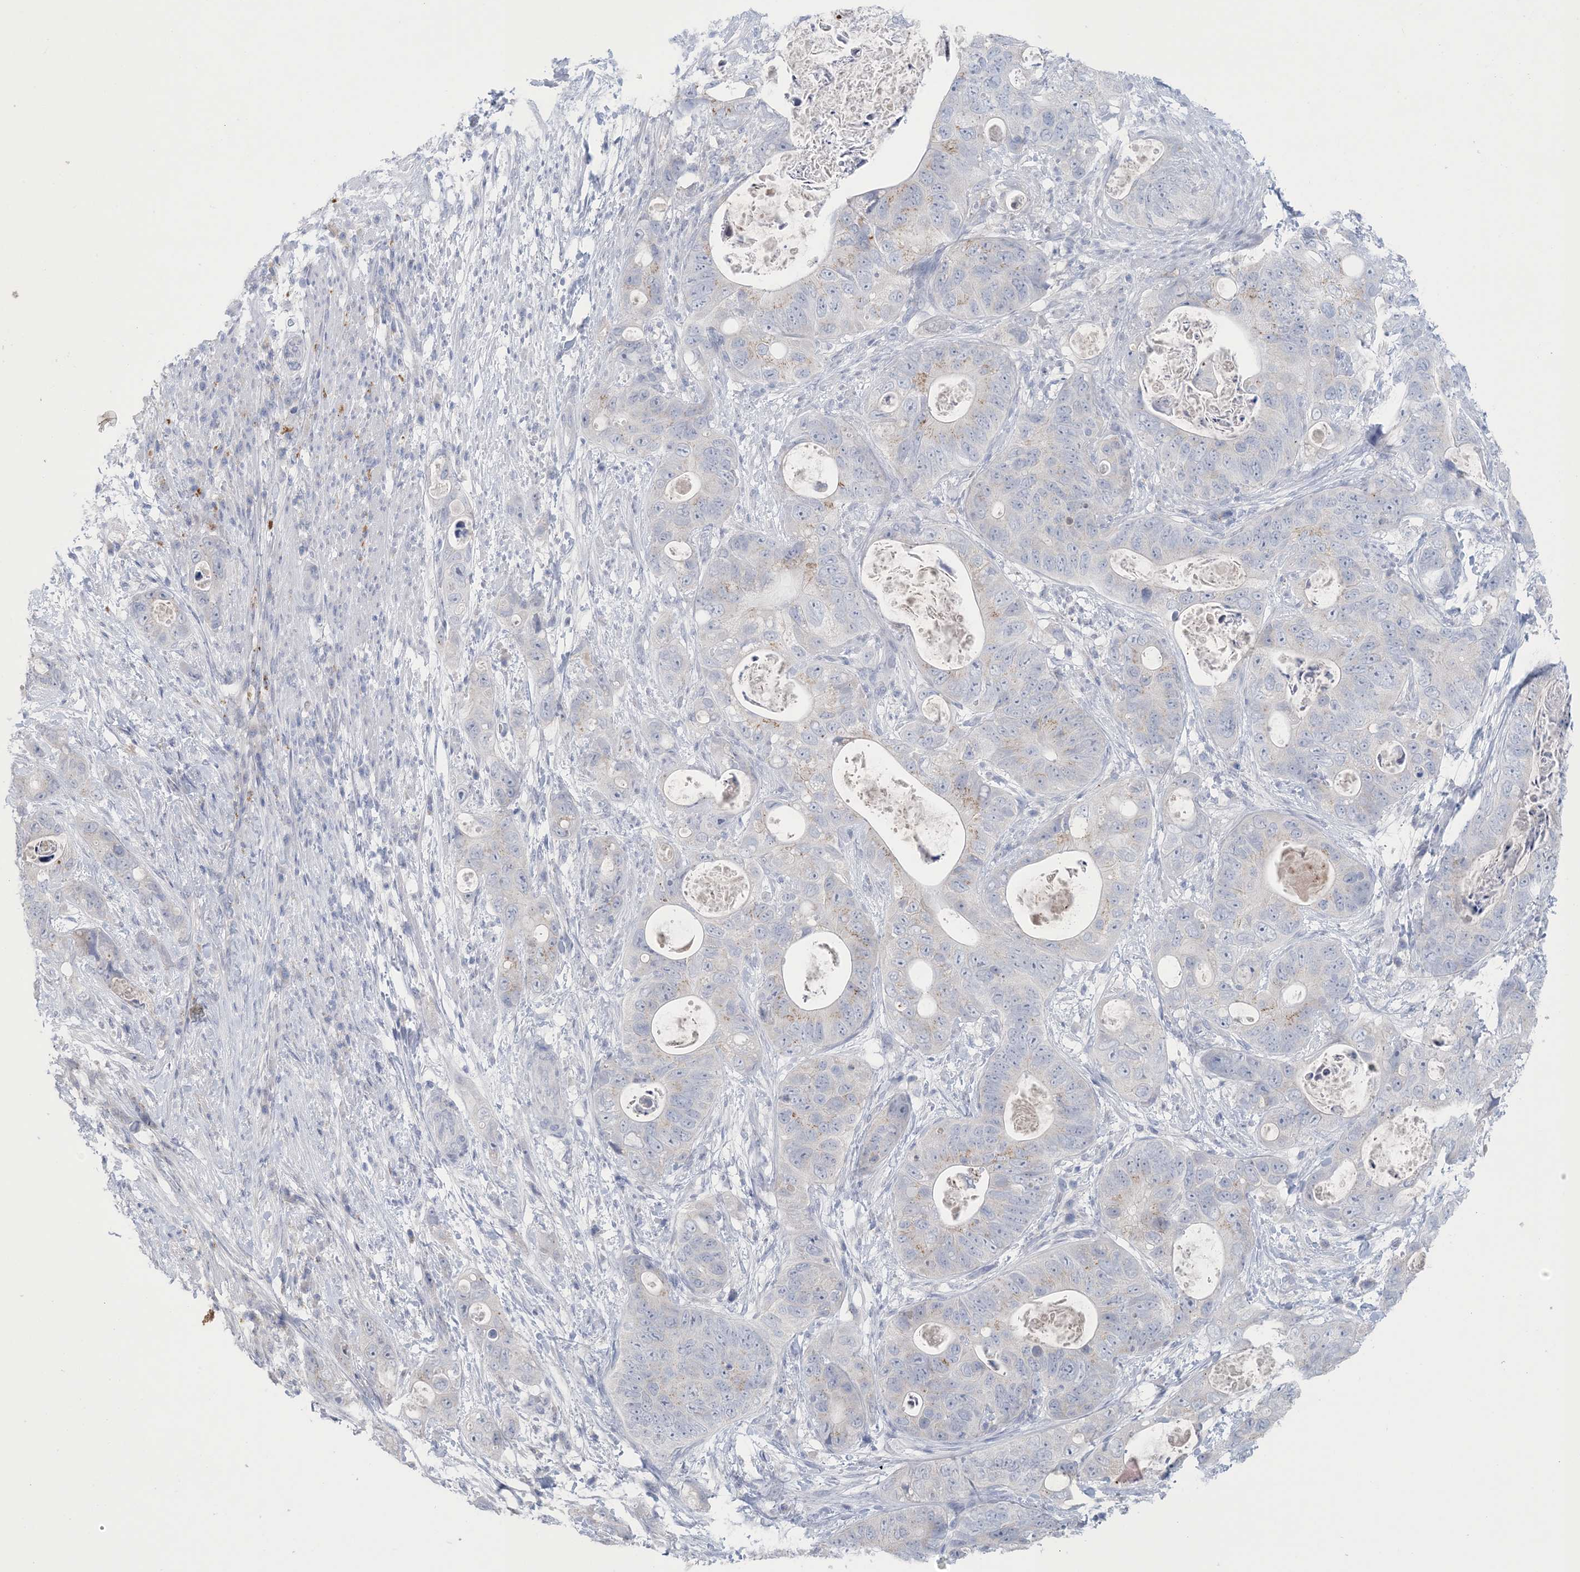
{"staining": {"intensity": "negative", "quantity": "none", "location": "none"}, "tissue": "stomach cancer", "cell_type": "Tumor cells", "image_type": "cancer", "snomed": [{"axis": "morphology", "description": "Adenocarcinoma, NOS"}, {"axis": "topography", "description": "Stomach"}], "caption": "This is a image of immunohistochemistry (IHC) staining of adenocarcinoma (stomach), which shows no positivity in tumor cells.", "gene": "GABRG1", "patient": {"sex": "female", "age": 89}}